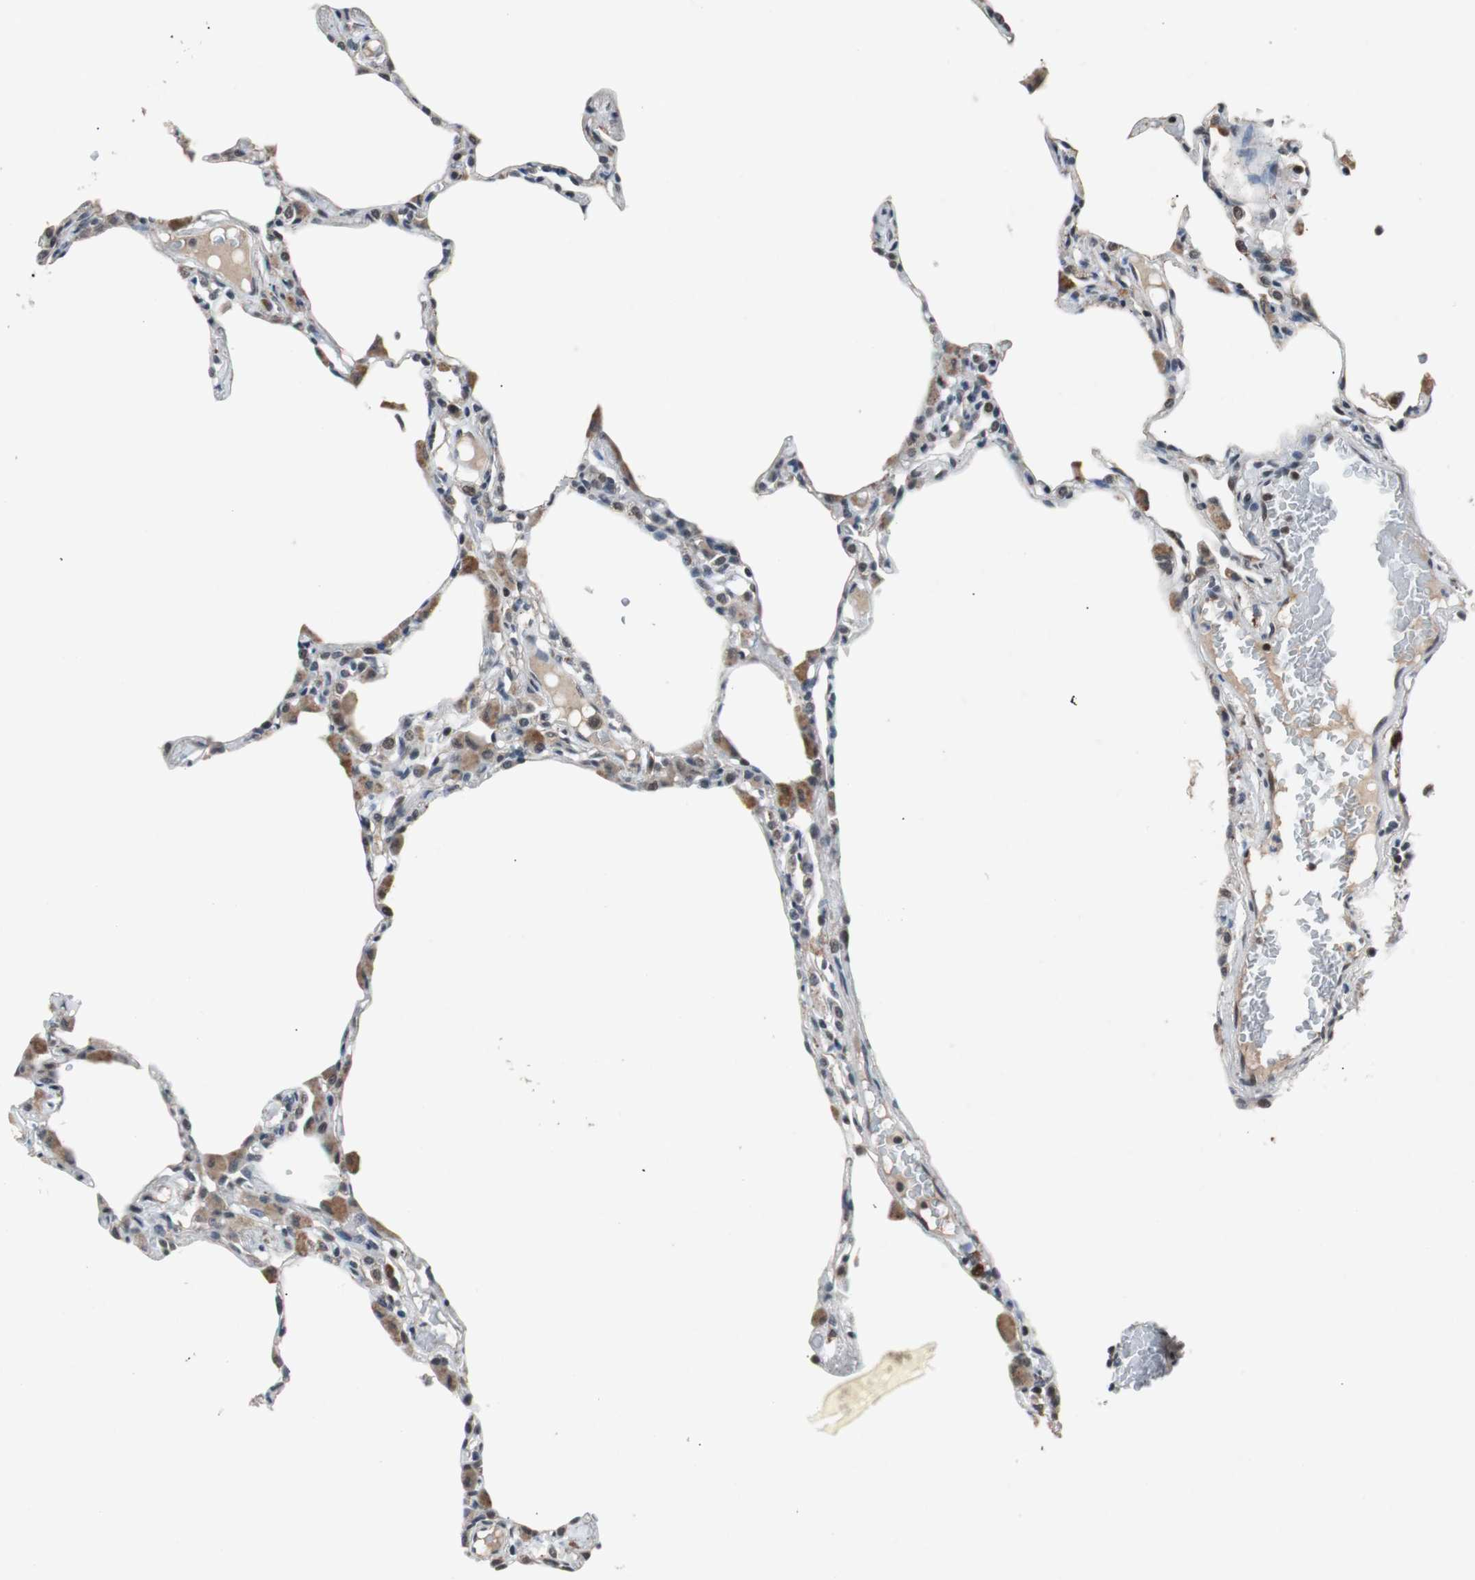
{"staining": {"intensity": "negative", "quantity": "none", "location": "none"}, "tissue": "lung", "cell_type": "Alveolar cells", "image_type": "normal", "snomed": [{"axis": "morphology", "description": "Normal tissue, NOS"}, {"axis": "topography", "description": "Lung"}], "caption": "The IHC micrograph has no significant positivity in alveolar cells of lung.", "gene": "USP28", "patient": {"sex": "female", "age": 49}}